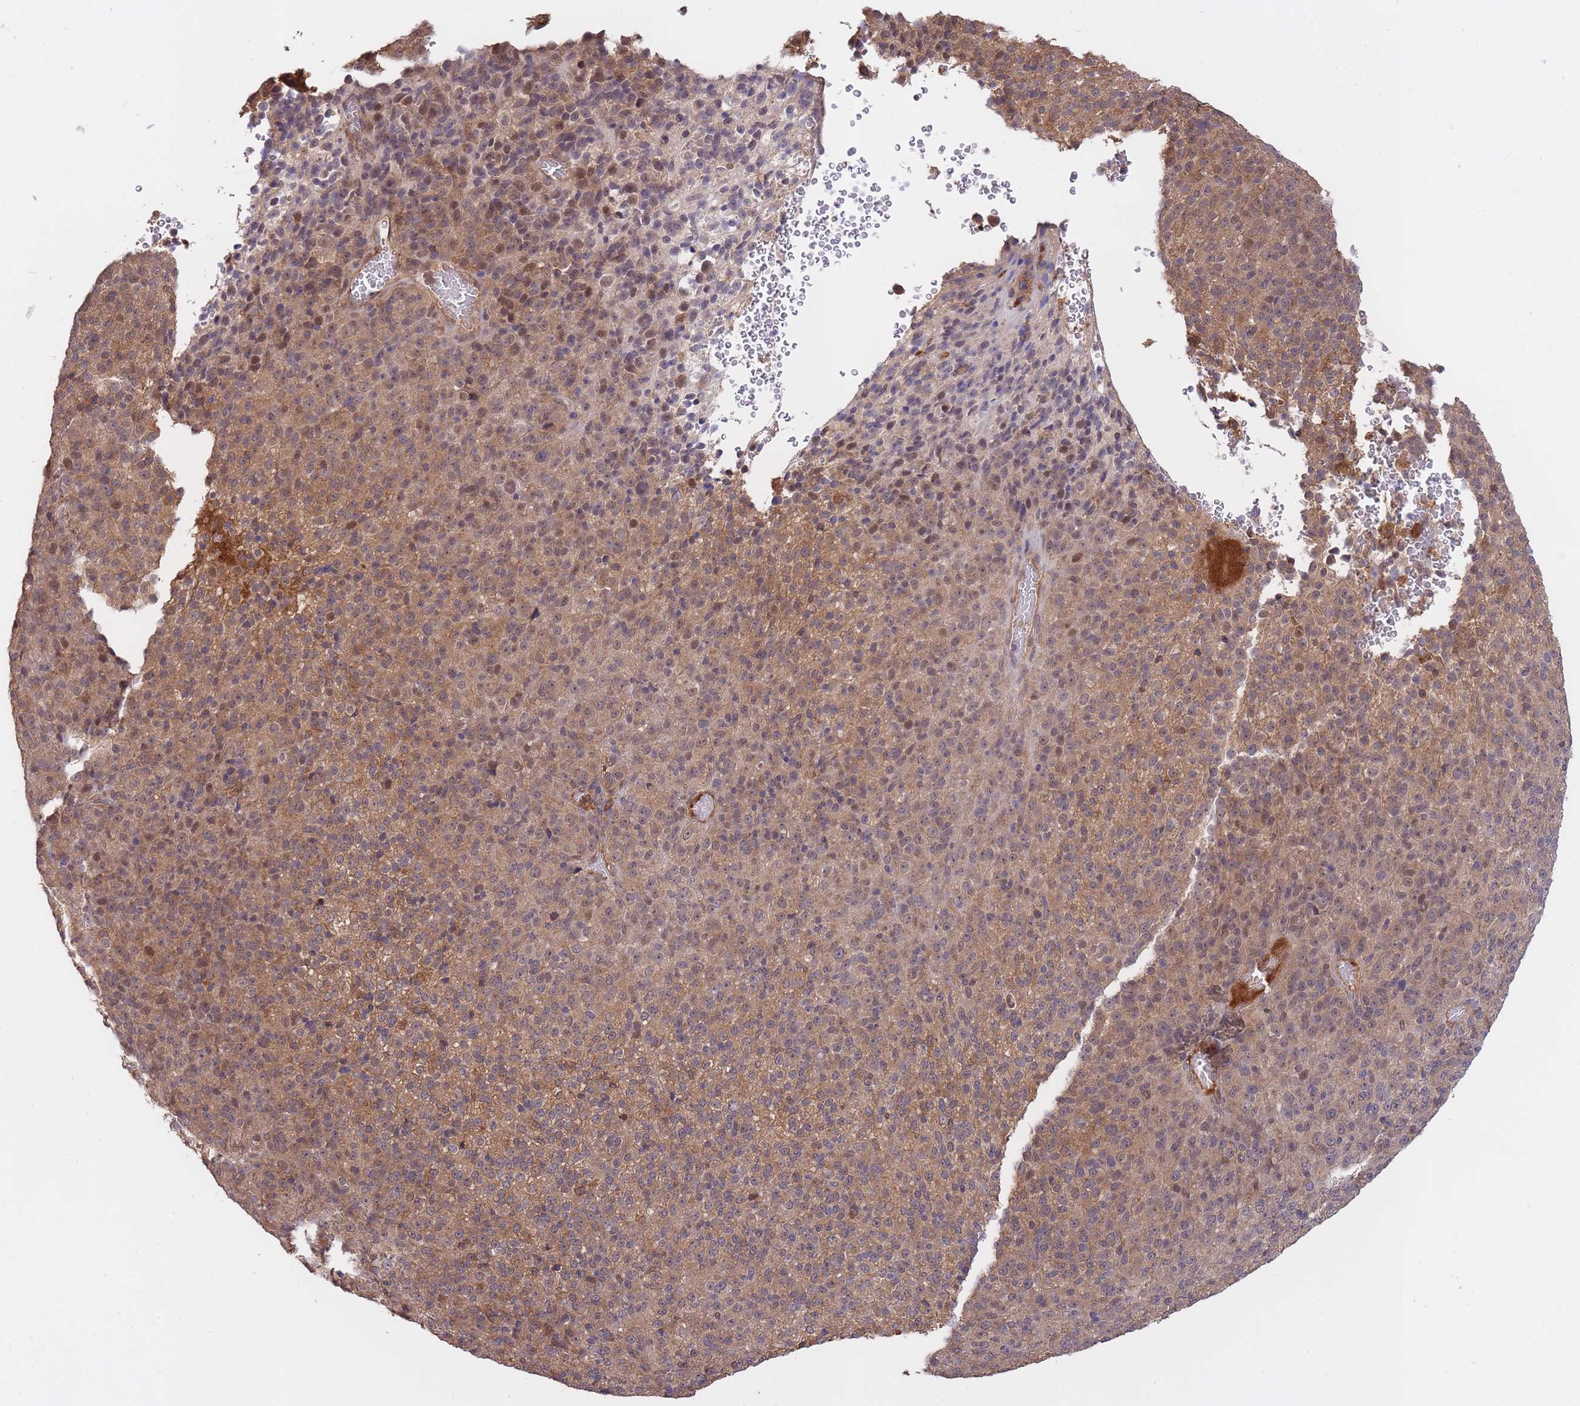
{"staining": {"intensity": "moderate", "quantity": ">75%", "location": "cytoplasmic/membranous"}, "tissue": "melanoma", "cell_type": "Tumor cells", "image_type": "cancer", "snomed": [{"axis": "morphology", "description": "Malignant melanoma, Metastatic site"}, {"axis": "topography", "description": "Brain"}], "caption": "Immunohistochemistry (IHC) histopathology image of neoplastic tissue: human malignant melanoma (metastatic site) stained using immunohistochemistry shows medium levels of moderate protein expression localized specifically in the cytoplasmic/membranous of tumor cells, appearing as a cytoplasmic/membranous brown color.", "gene": "ZNF304", "patient": {"sex": "female", "age": 56}}